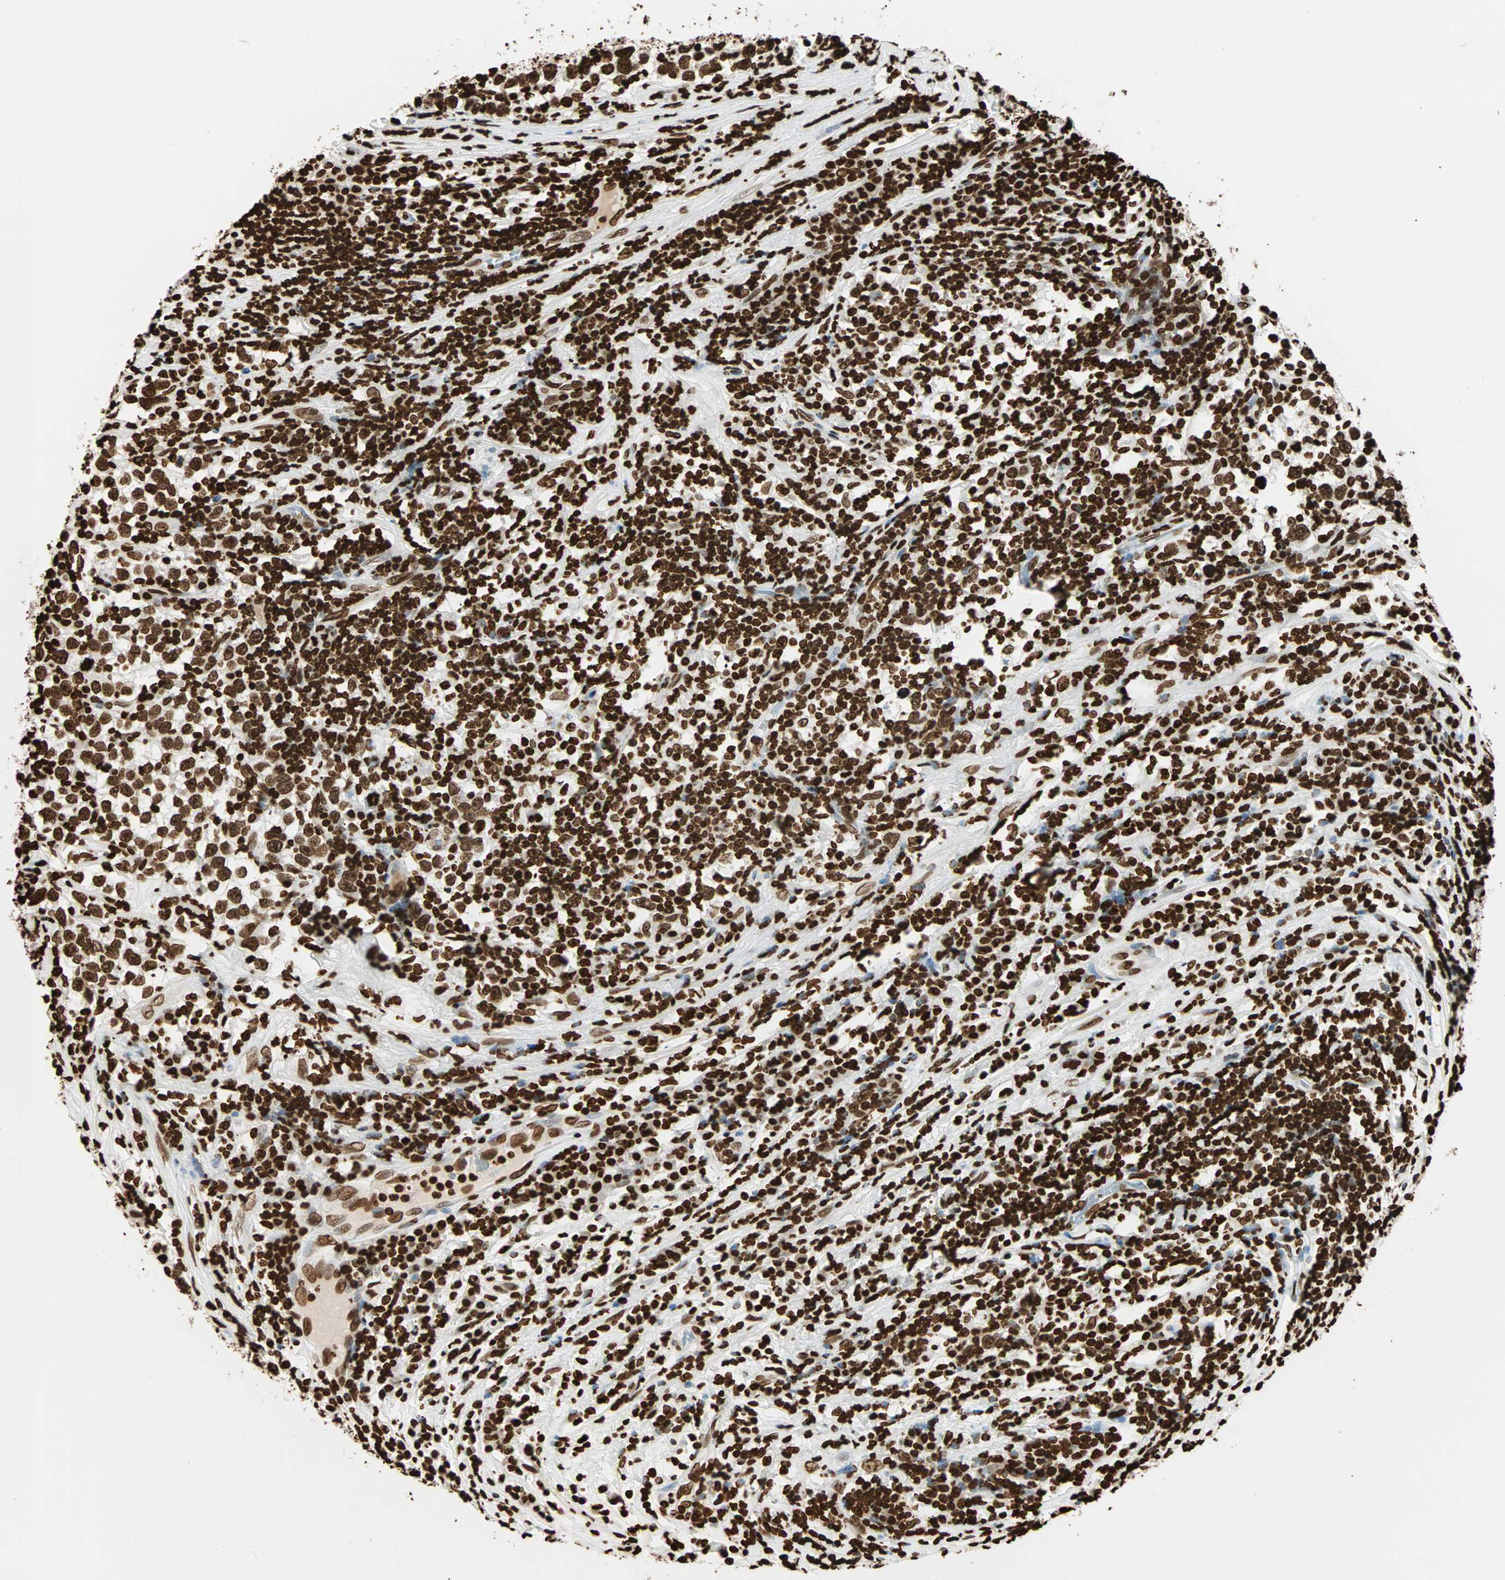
{"staining": {"intensity": "strong", "quantity": ">75%", "location": "nuclear"}, "tissue": "testis cancer", "cell_type": "Tumor cells", "image_type": "cancer", "snomed": [{"axis": "morphology", "description": "Seminoma, NOS"}, {"axis": "topography", "description": "Testis"}], "caption": "IHC micrograph of testis cancer stained for a protein (brown), which shows high levels of strong nuclear staining in approximately >75% of tumor cells.", "gene": "GLI2", "patient": {"sex": "male", "age": 43}}